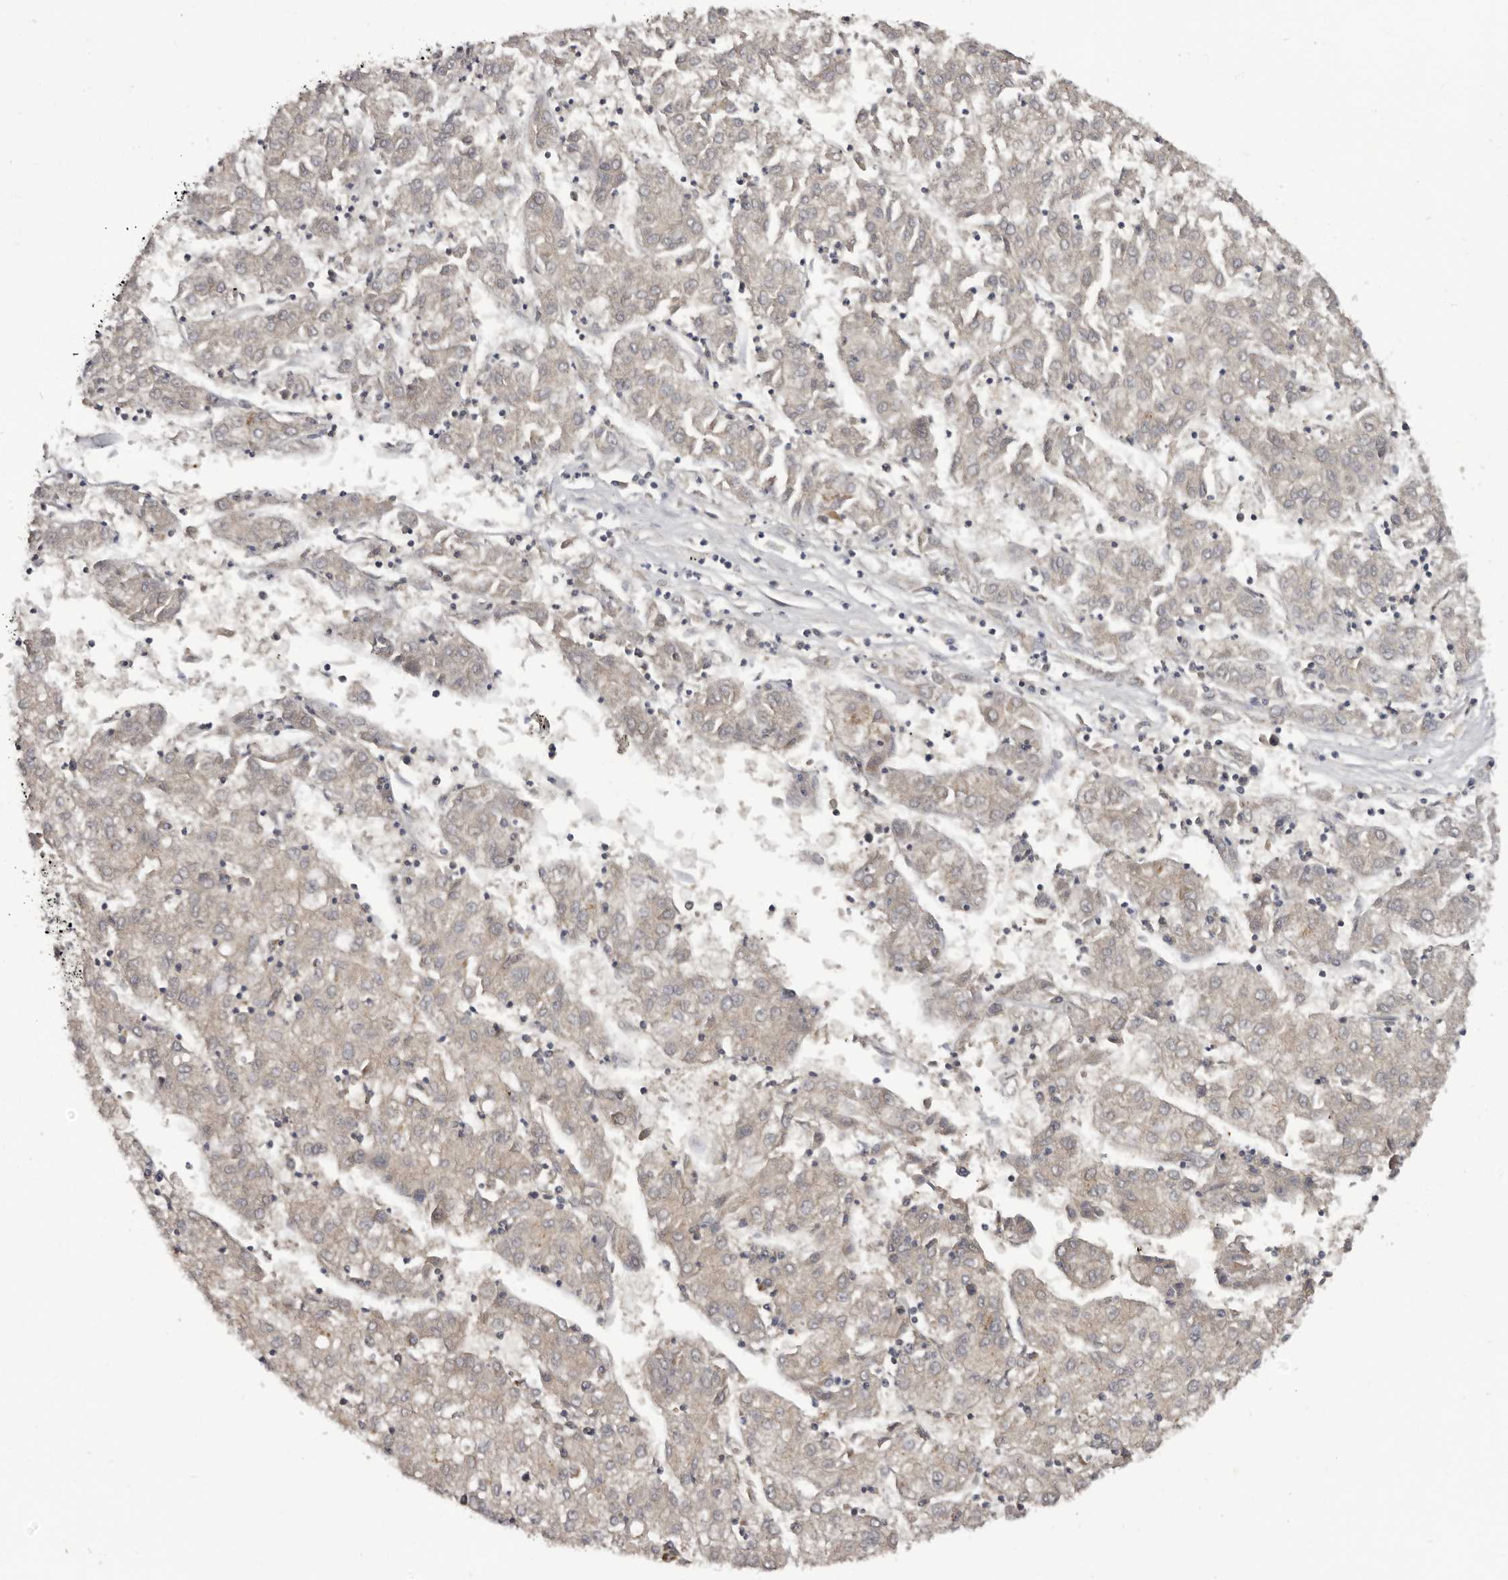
{"staining": {"intensity": "negative", "quantity": "none", "location": "none"}, "tissue": "liver cancer", "cell_type": "Tumor cells", "image_type": "cancer", "snomed": [{"axis": "morphology", "description": "Carcinoma, Hepatocellular, NOS"}, {"axis": "topography", "description": "Liver"}], "caption": "Immunohistochemistry of liver hepatocellular carcinoma reveals no staining in tumor cells. (DAB (3,3'-diaminobenzidine) immunohistochemistry with hematoxylin counter stain).", "gene": "INKA2", "patient": {"sex": "male", "age": 72}}